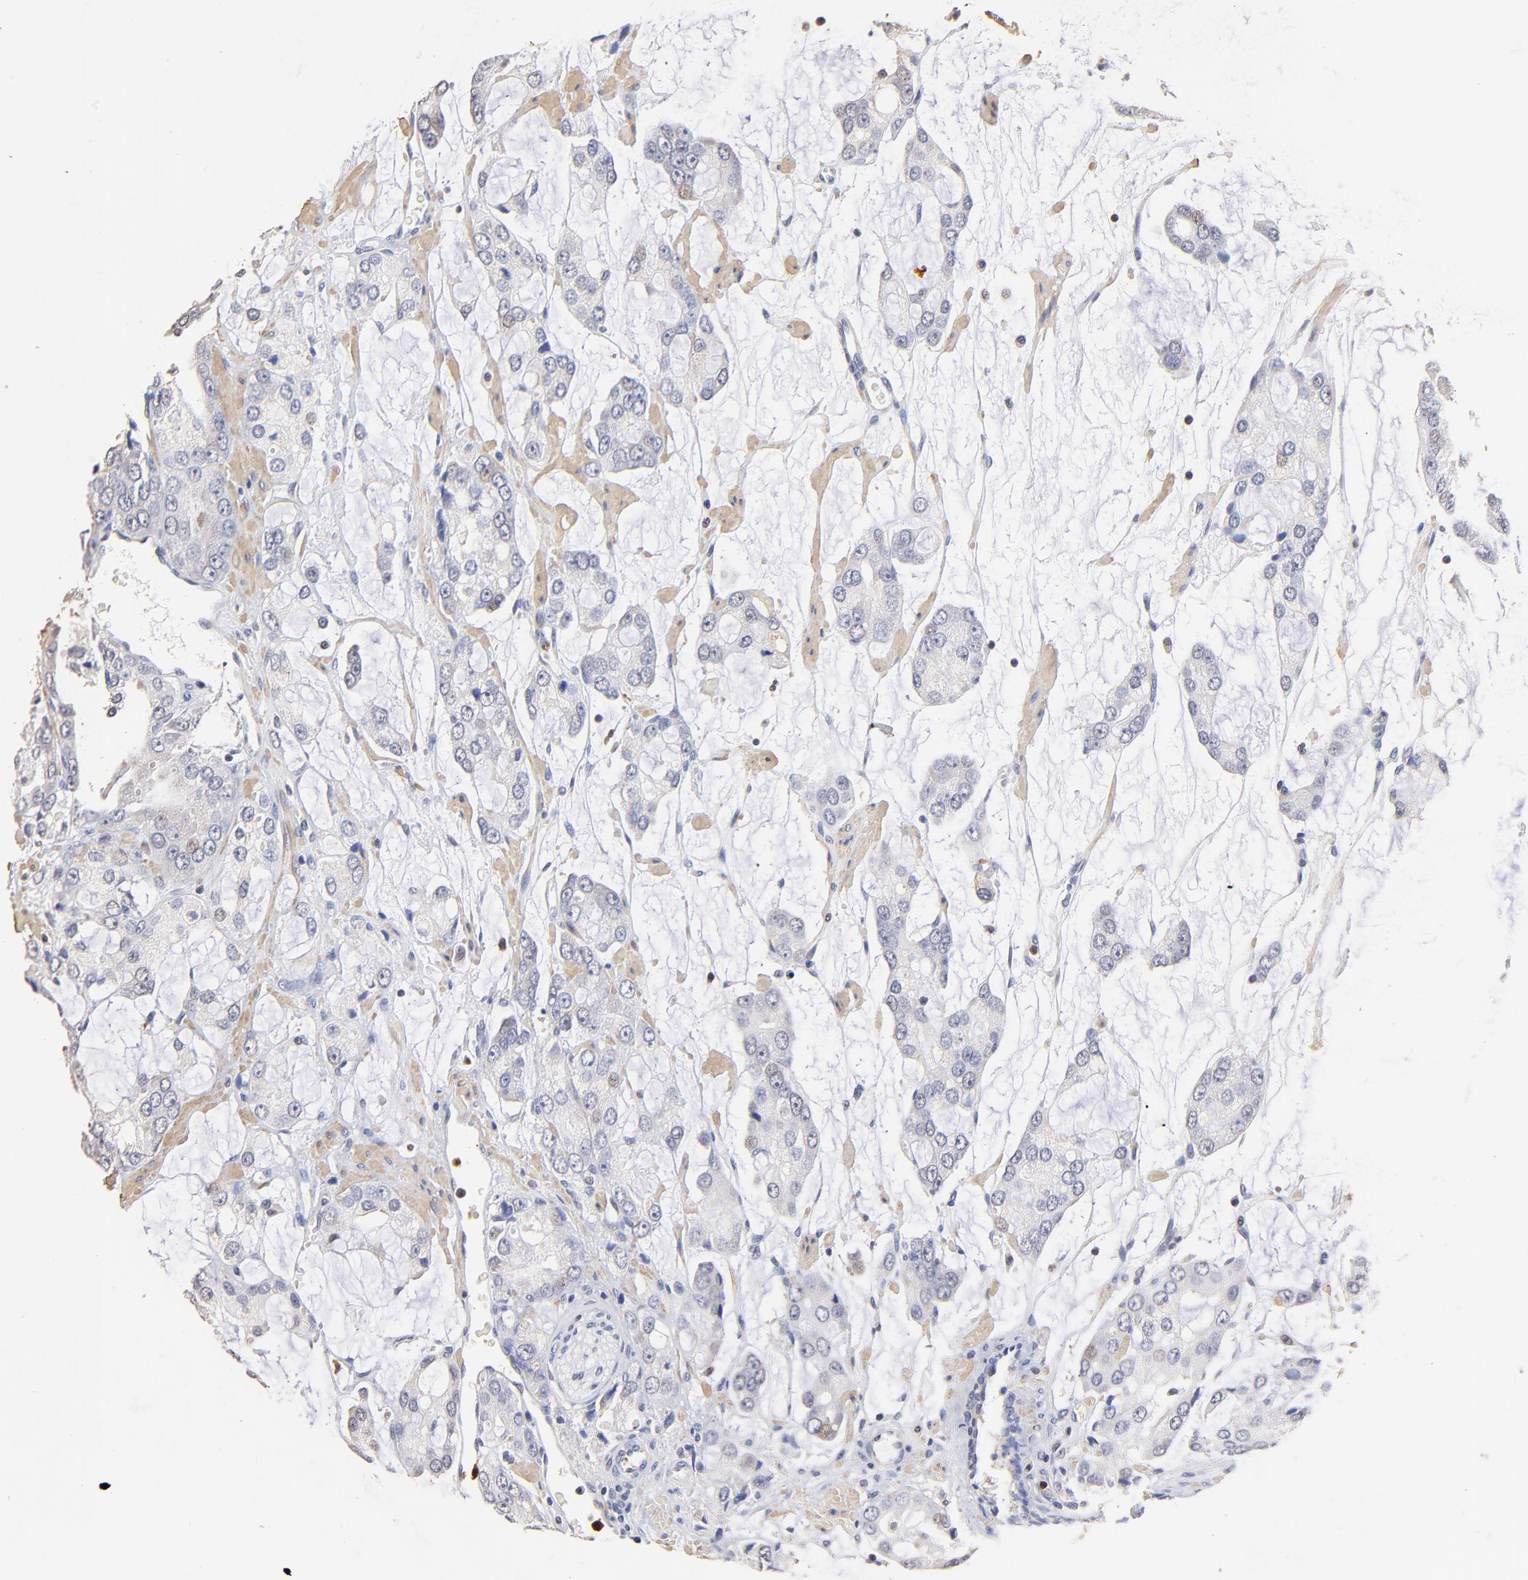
{"staining": {"intensity": "weak", "quantity": "<25%", "location": "cytoplasmic/membranous"}, "tissue": "prostate cancer", "cell_type": "Tumor cells", "image_type": "cancer", "snomed": [{"axis": "morphology", "description": "Adenocarcinoma, High grade"}, {"axis": "topography", "description": "Prostate"}], "caption": "Immunohistochemistry (IHC) of human prostate adenocarcinoma (high-grade) reveals no positivity in tumor cells. Nuclei are stained in blue.", "gene": "BBOF1", "patient": {"sex": "male", "age": 67}}